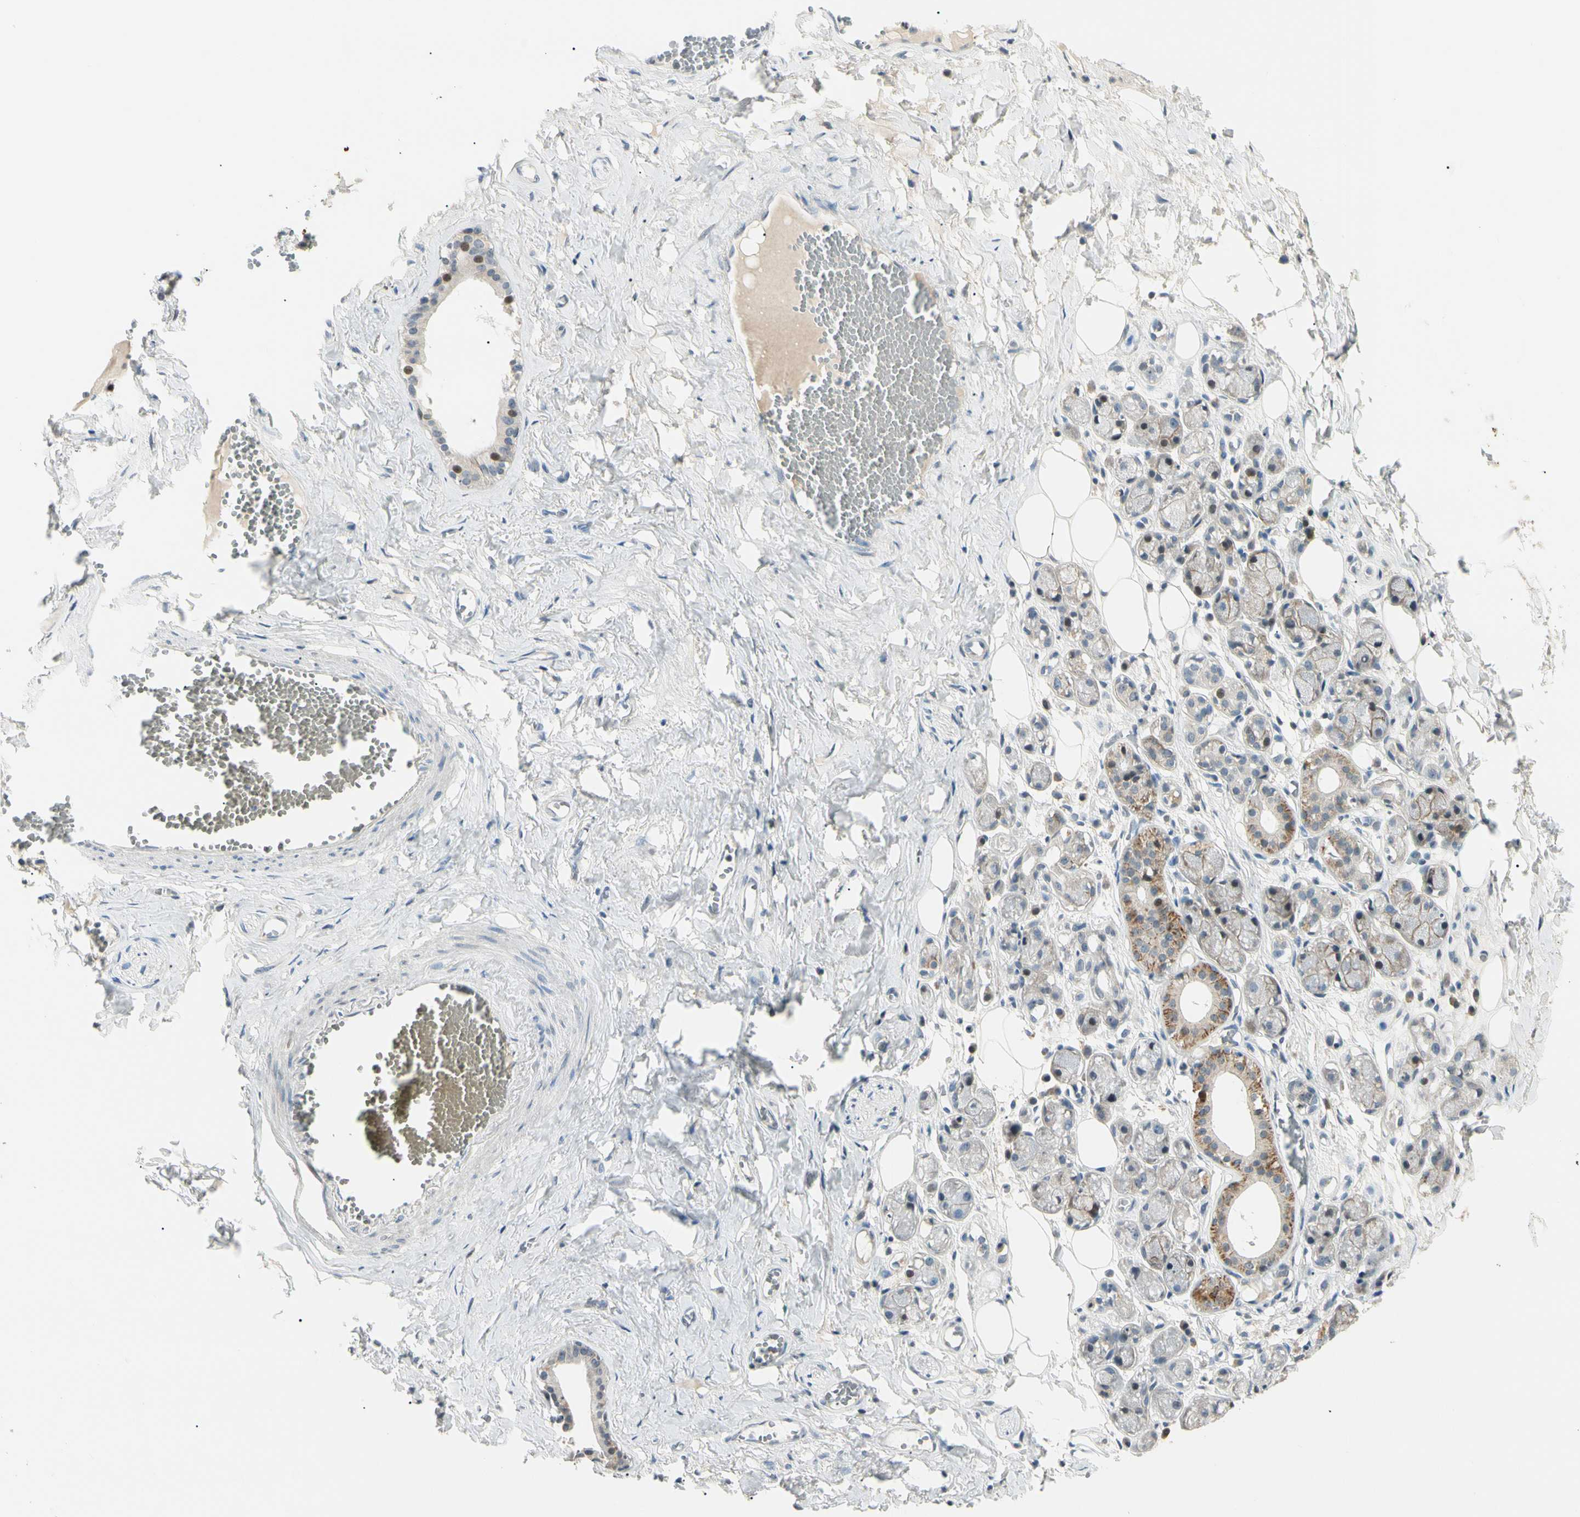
{"staining": {"intensity": "moderate", "quantity": "25%-75%", "location": "cytoplasmic/membranous"}, "tissue": "adipose tissue", "cell_type": "Adipocytes", "image_type": "normal", "snomed": [{"axis": "morphology", "description": "Normal tissue, NOS"}, {"axis": "morphology", "description": "Inflammation, NOS"}, {"axis": "topography", "description": "Vascular tissue"}, {"axis": "topography", "description": "Salivary gland"}], "caption": "A medium amount of moderate cytoplasmic/membranous positivity is identified in about 25%-75% of adipocytes in normal adipose tissue. Using DAB (3,3'-diaminobenzidine) (brown) and hematoxylin (blue) stains, captured at high magnification using brightfield microscopy.", "gene": "P3H2", "patient": {"sex": "female", "age": 75}}